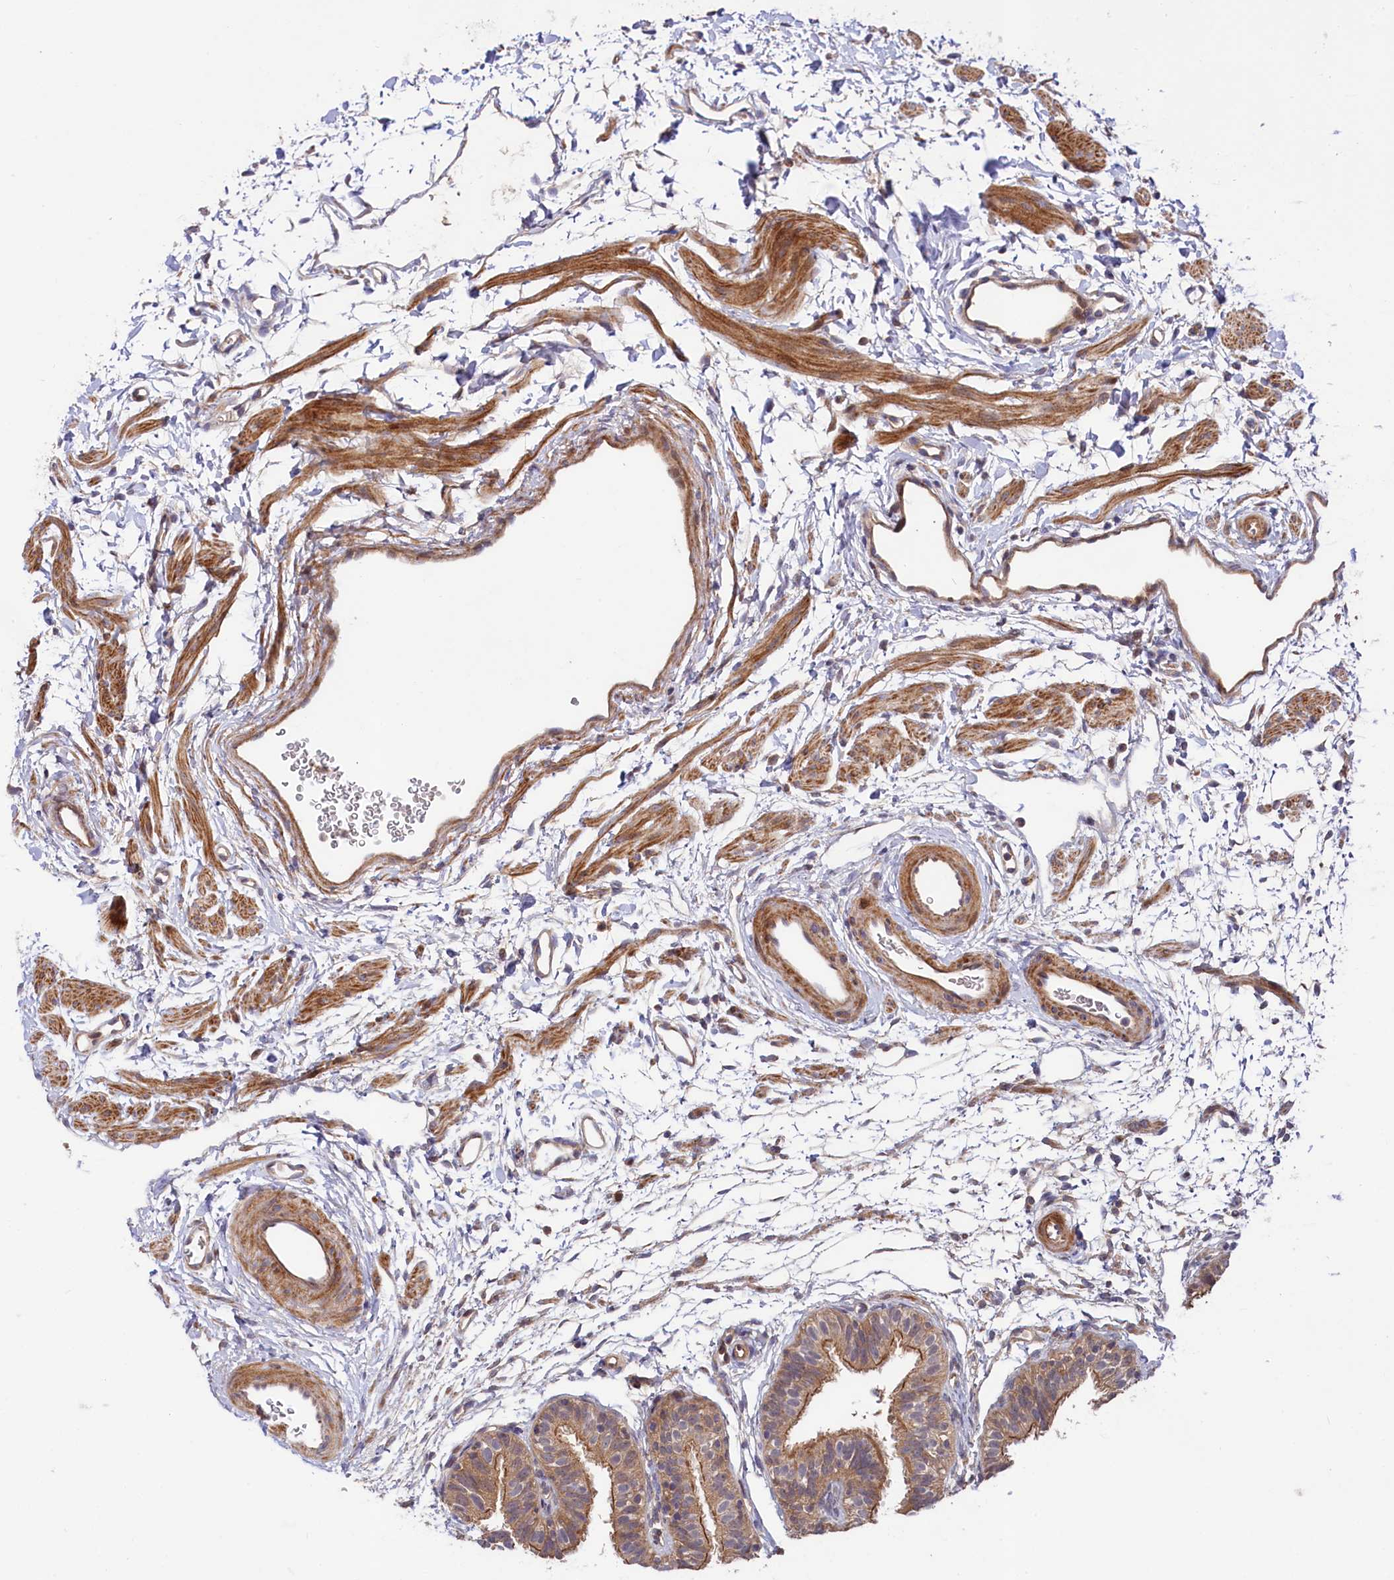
{"staining": {"intensity": "moderate", "quantity": ">75%", "location": "cytoplasmic/membranous"}, "tissue": "fallopian tube", "cell_type": "Glandular cells", "image_type": "normal", "snomed": [{"axis": "morphology", "description": "Normal tissue, NOS"}, {"axis": "topography", "description": "Fallopian tube"}], "caption": "A high-resolution histopathology image shows immunohistochemistry staining of benign fallopian tube, which shows moderate cytoplasmic/membranous staining in approximately >75% of glandular cells.", "gene": "NEDD1", "patient": {"sex": "female", "age": 35}}